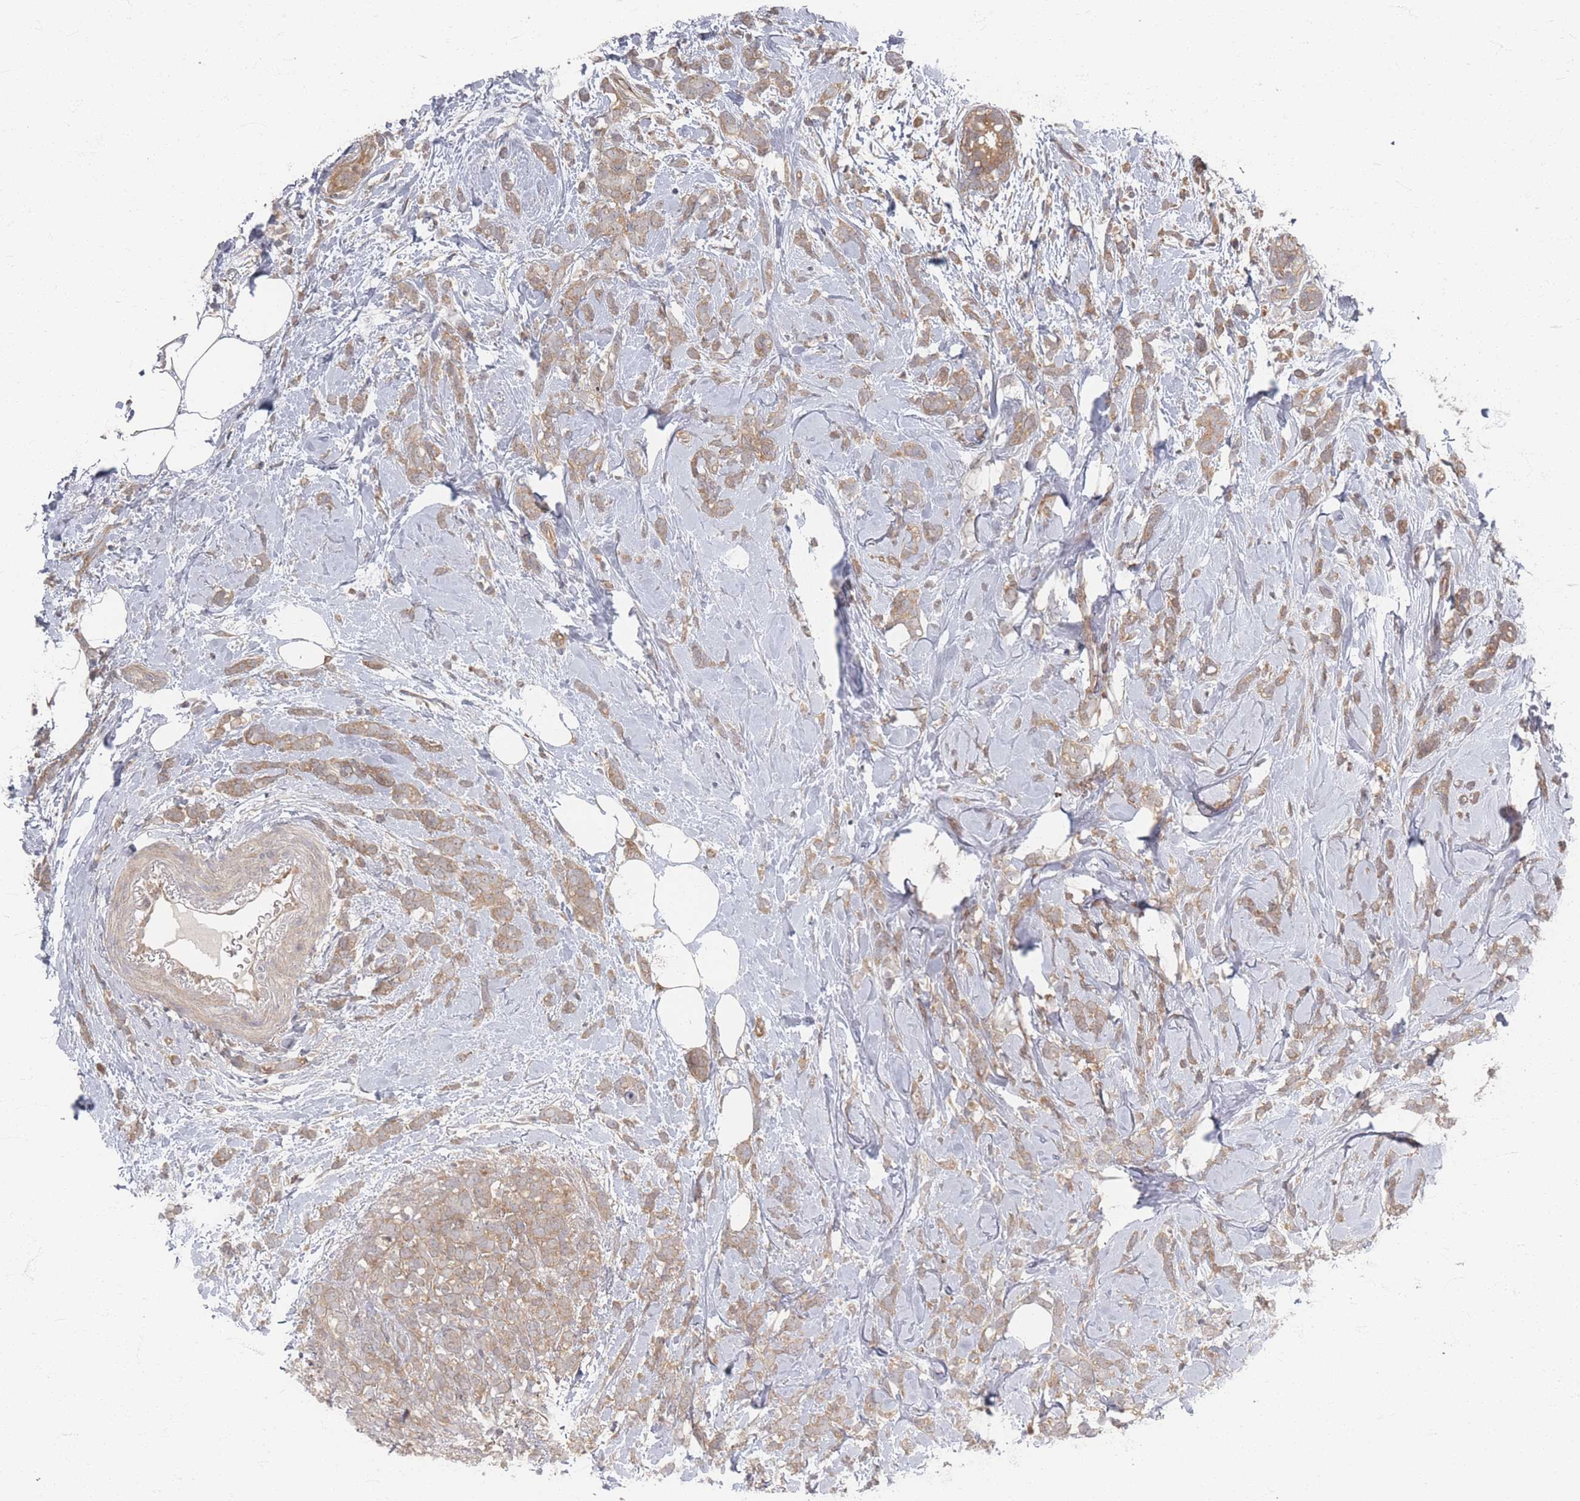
{"staining": {"intensity": "moderate", "quantity": ">75%", "location": "cytoplasmic/membranous"}, "tissue": "breast cancer", "cell_type": "Tumor cells", "image_type": "cancer", "snomed": [{"axis": "morphology", "description": "Lobular carcinoma"}, {"axis": "topography", "description": "Breast"}], "caption": "The micrograph reveals a brown stain indicating the presence of a protein in the cytoplasmic/membranous of tumor cells in breast cancer. (Brightfield microscopy of DAB IHC at high magnification).", "gene": "PSMD9", "patient": {"sex": "female", "age": 58}}